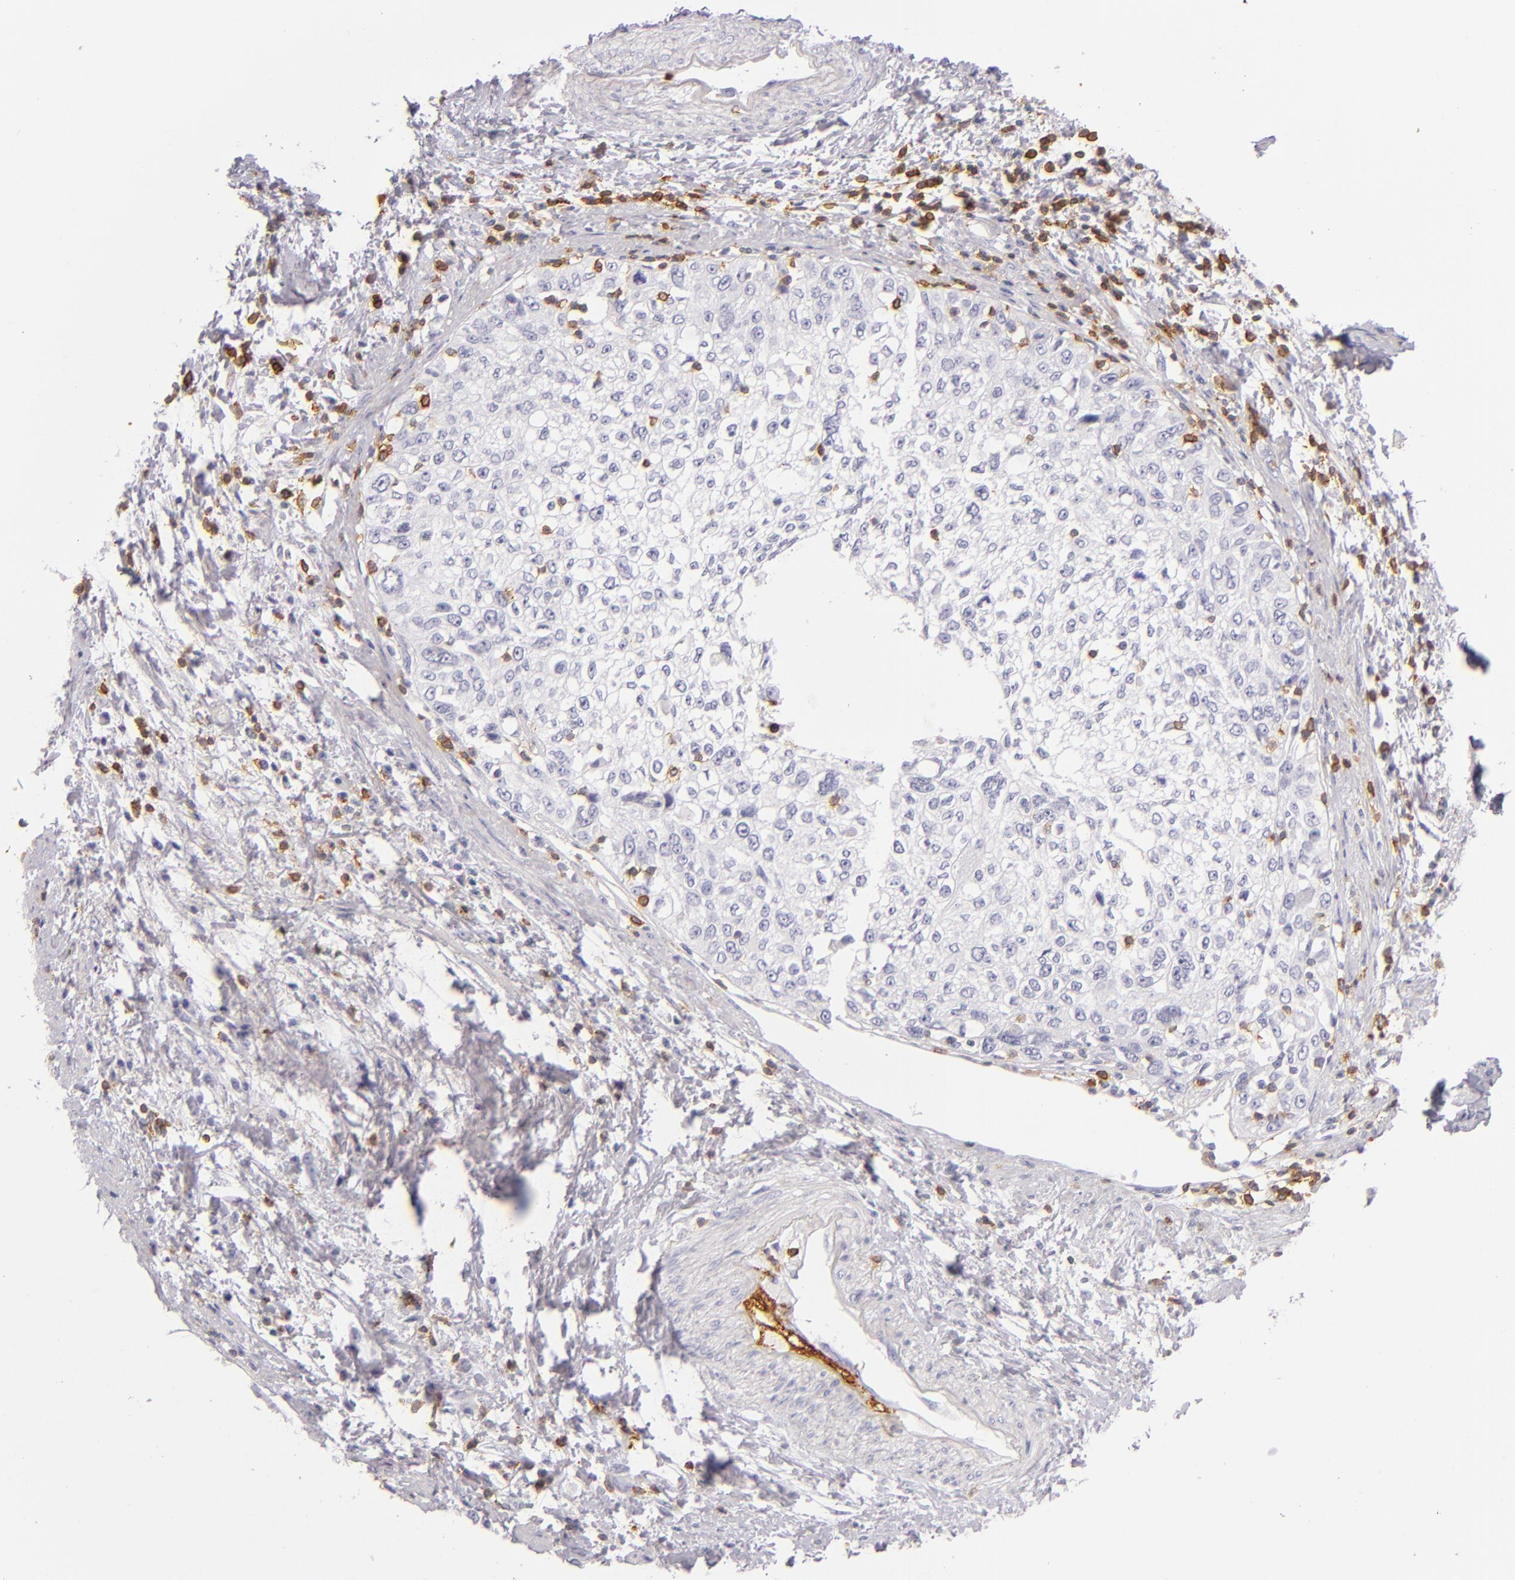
{"staining": {"intensity": "negative", "quantity": "none", "location": "none"}, "tissue": "cervical cancer", "cell_type": "Tumor cells", "image_type": "cancer", "snomed": [{"axis": "morphology", "description": "Squamous cell carcinoma, NOS"}, {"axis": "topography", "description": "Cervix"}], "caption": "Cervical cancer (squamous cell carcinoma) stained for a protein using immunohistochemistry reveals no positivity tumor cells.", "gene": "LAT", "patient": {"sex": "female", "age": 57}}